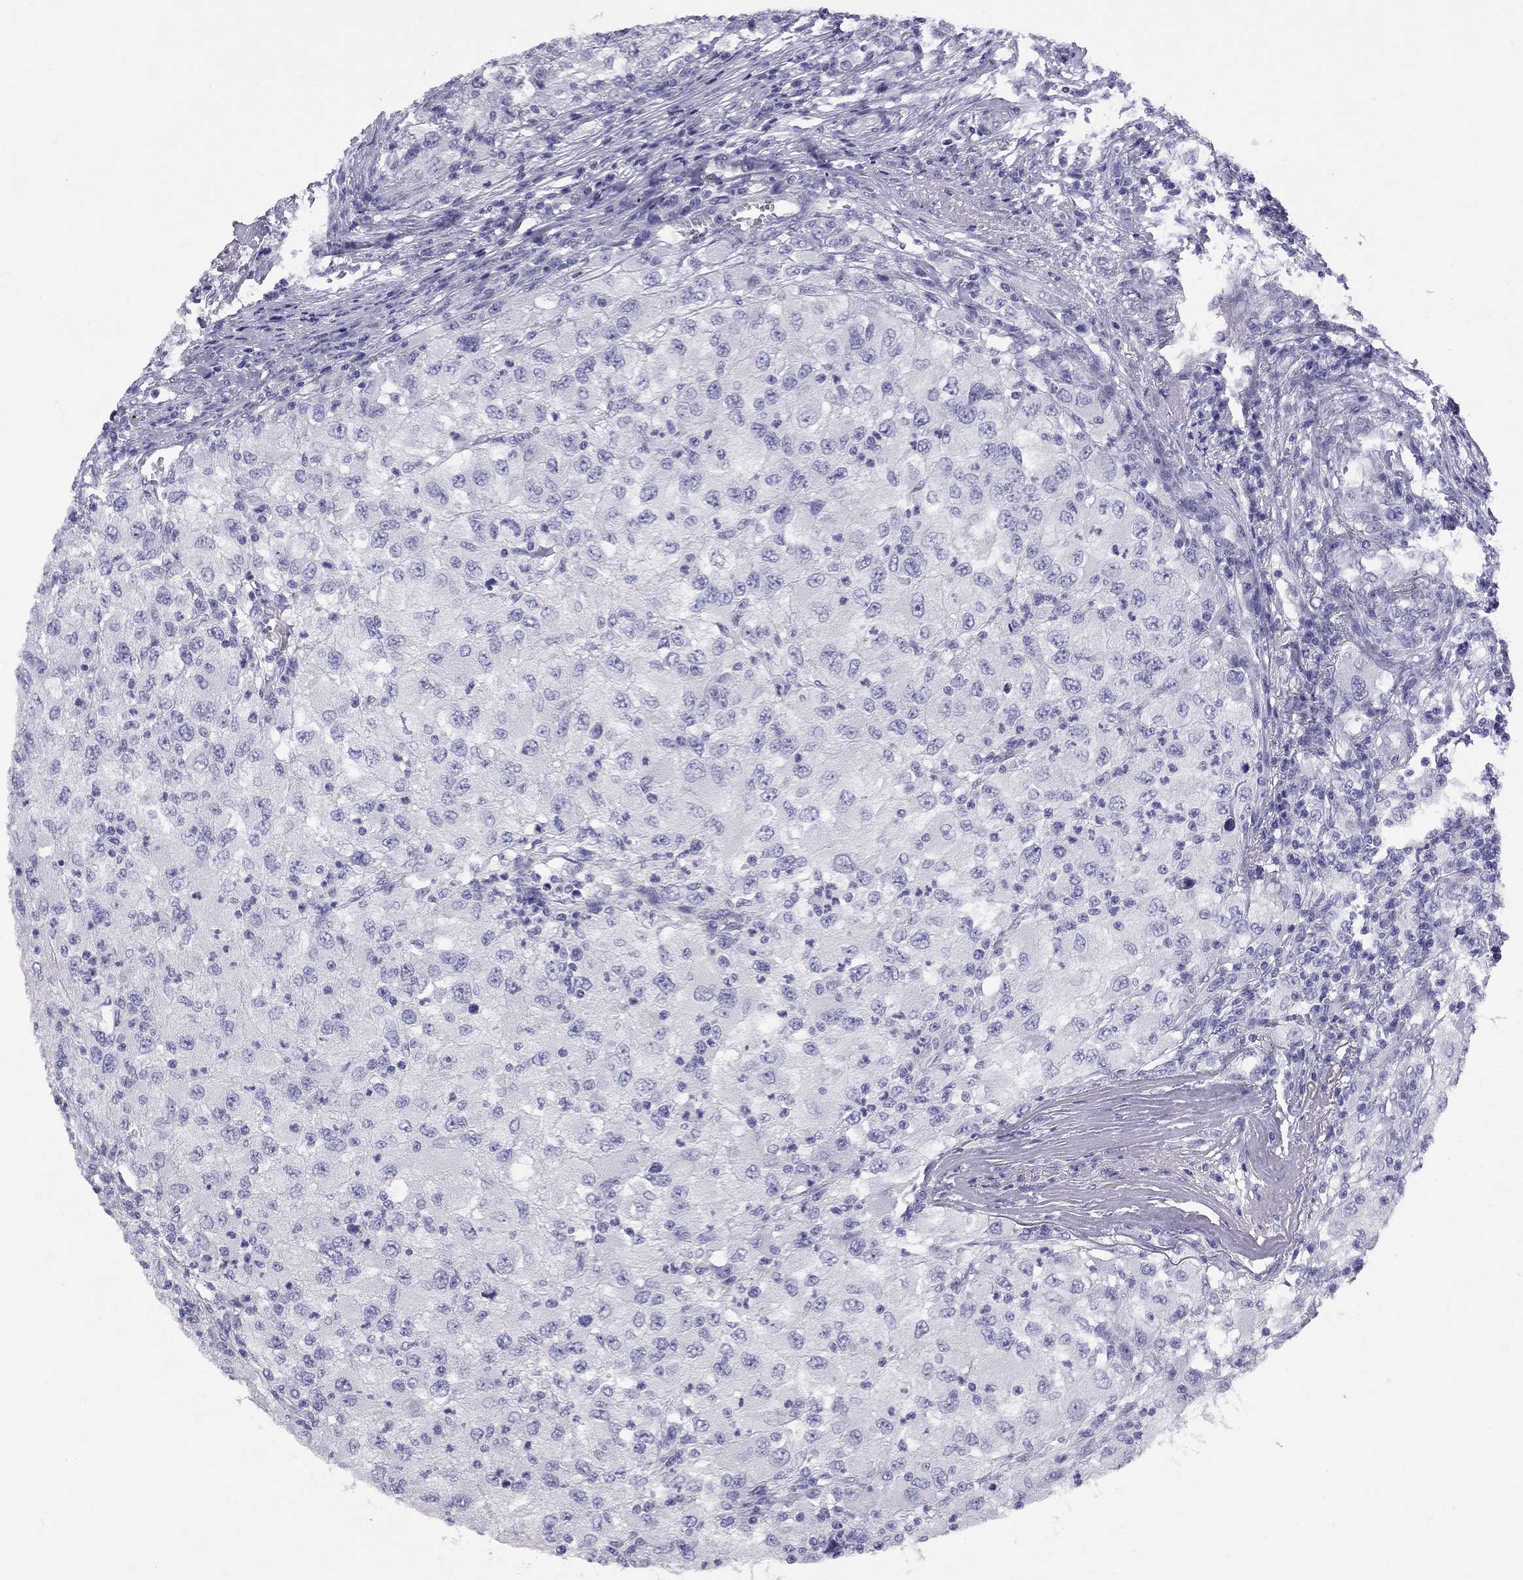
{"staining": {"intensity": "negative", "quantity": "none", "location": "none"}, "tissue": "renal cancer", "cell_type": "Tumor cells", "image_type": "cancer", "snomed": [{"axis": "morphology", "description": "Adenocarcinoma, NOS"}, {"axis": "topography", "description": "Kidney"}], "caption": "High magnification brightfield microscopy of renal cancer (adenocarcinoma) stained with DAB (3,3'-diaminobenzidine) (brown) and counterstained with hematoxylin (blue): tumor cells show no significant positivity.", "gene": "FSCN3", "patient": {"sex": "female", "age": 67}}